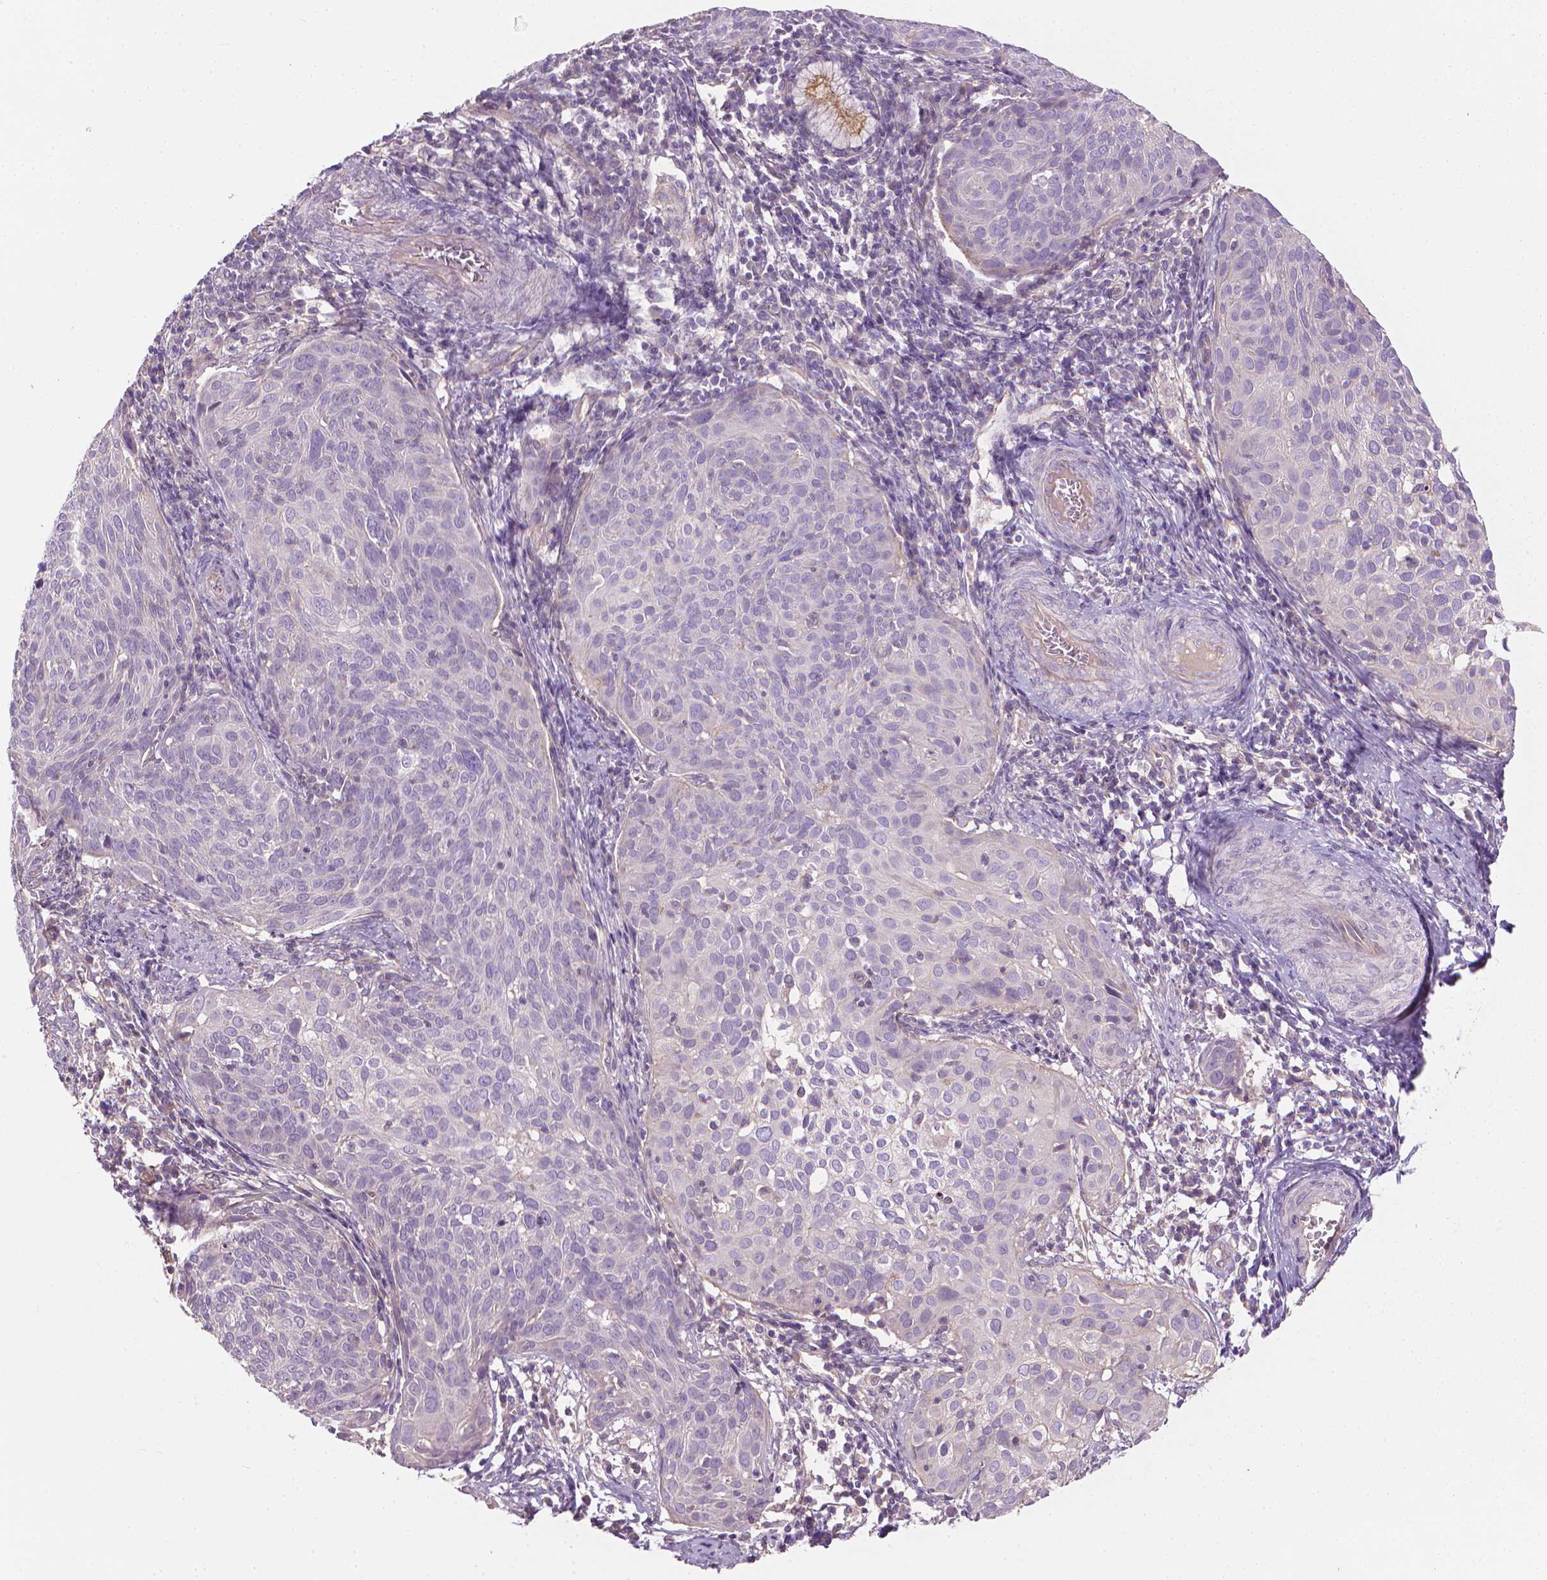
{"staining": {"intensity": "negative", "quantity": "none", "location": "none"}, "tissue": "cervical cancer", "cell_type": "Tumor cells", "image_type": "cancer", "snomed": [{"axis": "morphology", "description": "Squamous cell carcinoma, NOS"}, {"axis": "topography", "description": "Cervix"}], "caption": "Immunohistochemistry (IHC) micrograph of human squamous cell carcinoma (cervical) stained for a protein (brown), which reveals no positivity in tumor cells.", "gene": "RIIAD1", "patient": {"sex": "female", "age": 39}}